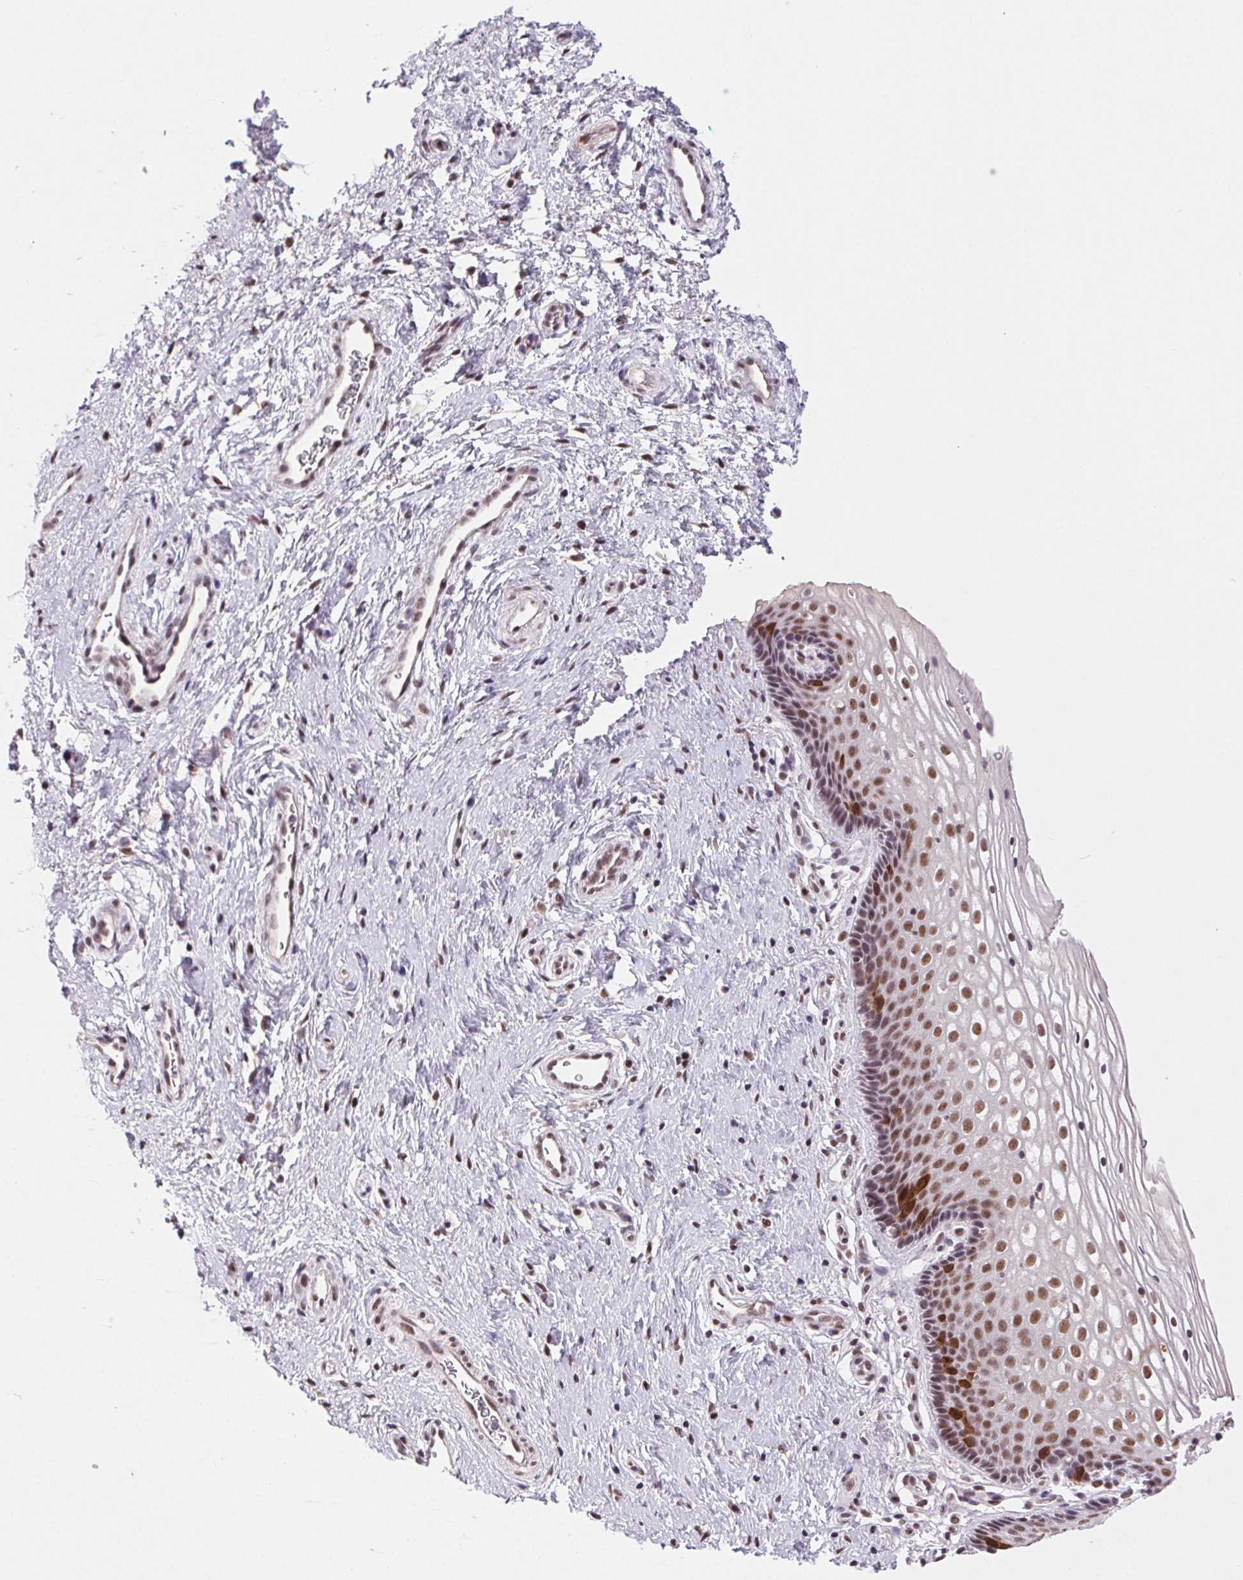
{"staining": {"intensity": "moderate", "quantity": ">75%", "location": "nuclear"}, "tissue": "cervix", "cell_type": "Glandular cells", "image_type": "normal", "snomed": [{"axis": "morphology", "description": "Normal tissue, NOS"}, {"axis": "topography", "description": "Cervix"}], "caption": "IHC histopathology image of normal cervix: human cervix stained using immunohistochemistry exhibits medium levels of moderate protein expression localized specifically in the nuclear of glandular cells, appearing as a nuclear brown color.", "gene": "CD2BP2", "patient": {"sex": "female", "age": 34}}